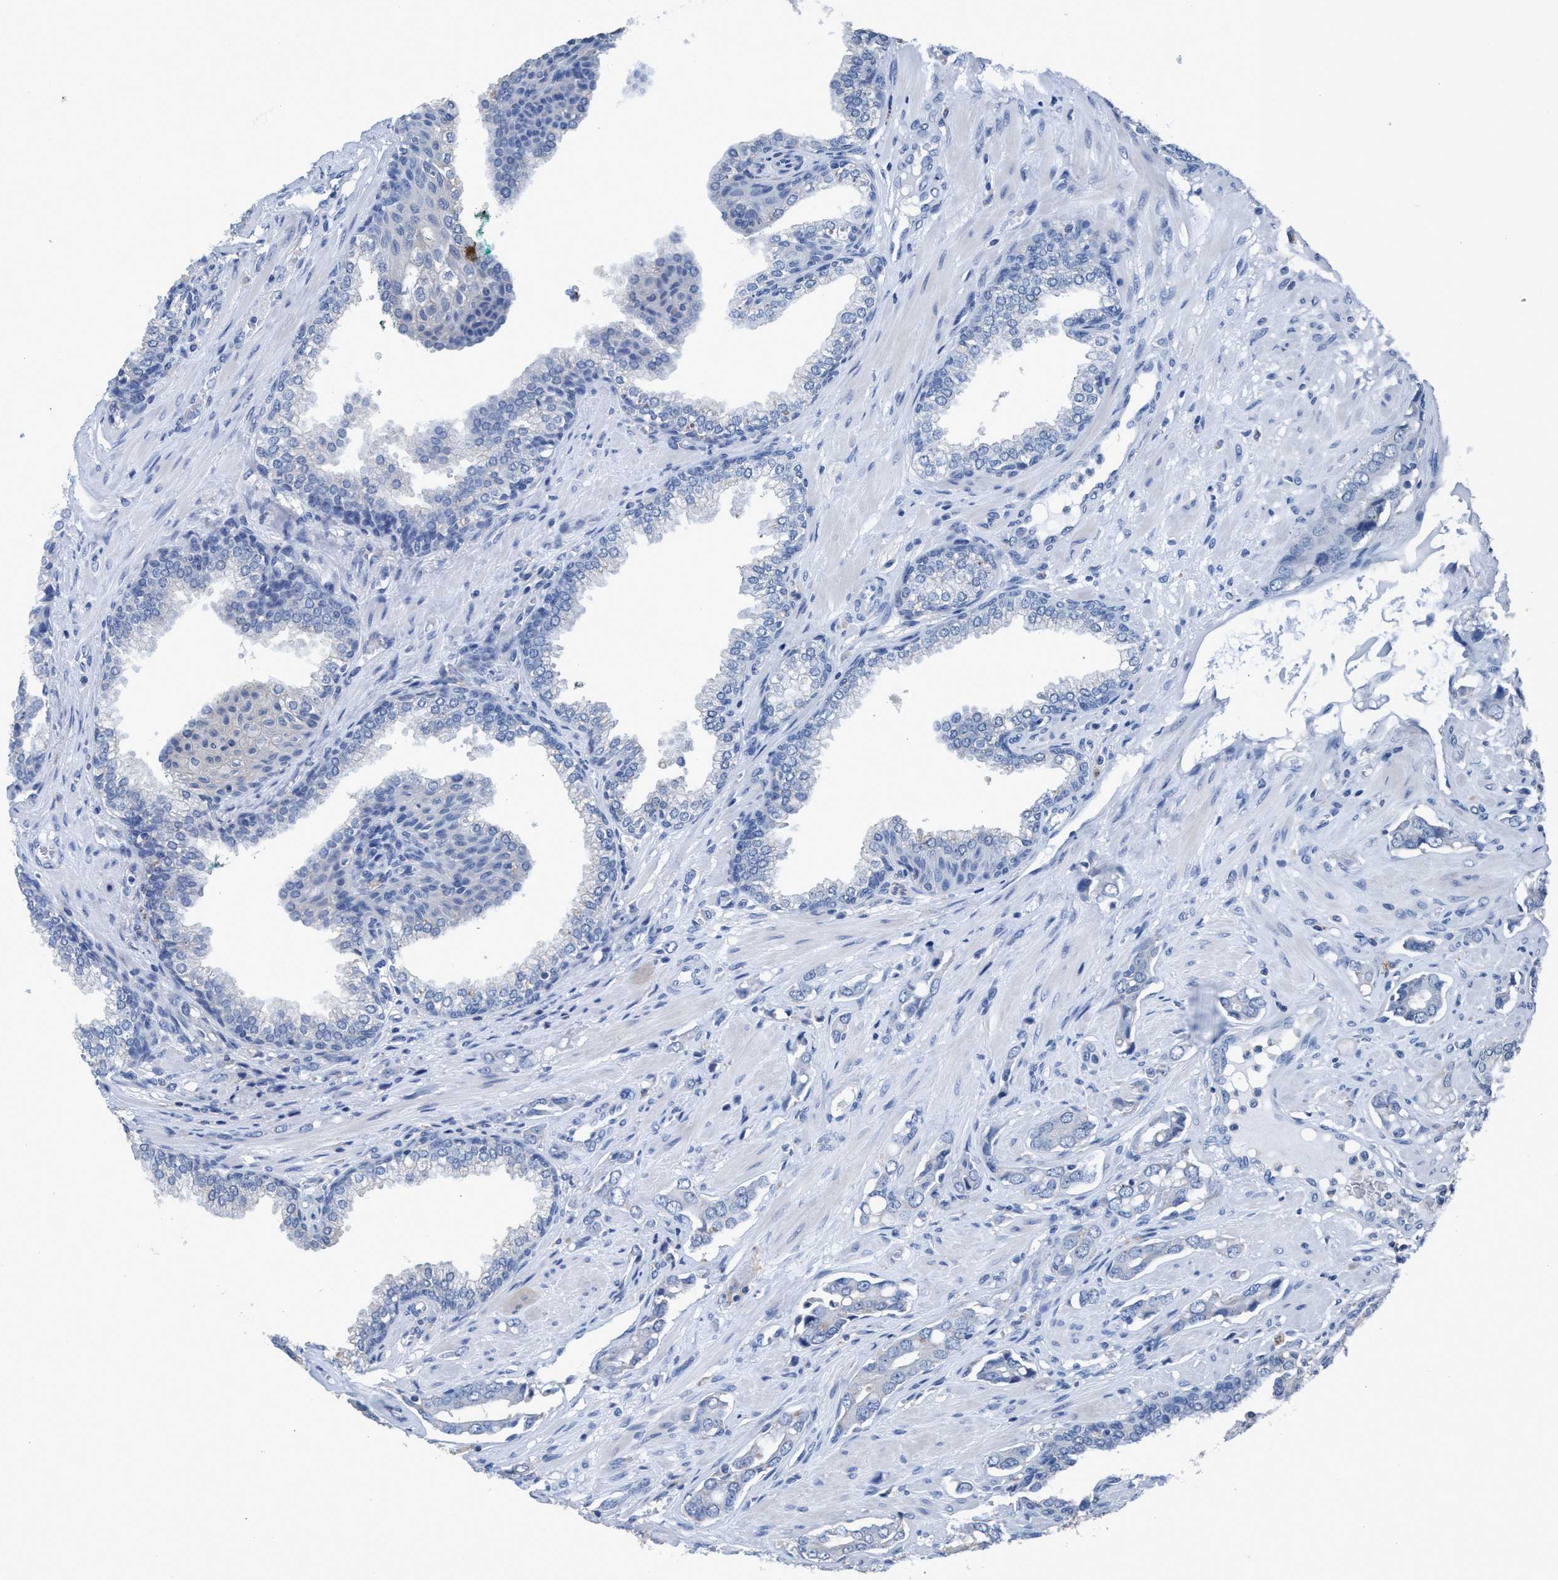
{"staining": {"intensity": "negative", "quantity": "none", "location": "none"}, "tissue": "prostate cancer", "cell_type": "Tumor cells", "image_type": "cancer", "snomed": [{"axis": "morphology", "description": "Adenocarcinoma, High grade"}, {"axis": "topography", "description": "Prostate"}], "caption": "Immunohistochemistry photomicrograph of human prostate cancer stained for a protein (brown), which reveals no staining in tumor cells.", "gene": "DNAI1", "patient": {"sex": "male", "age": 64}}